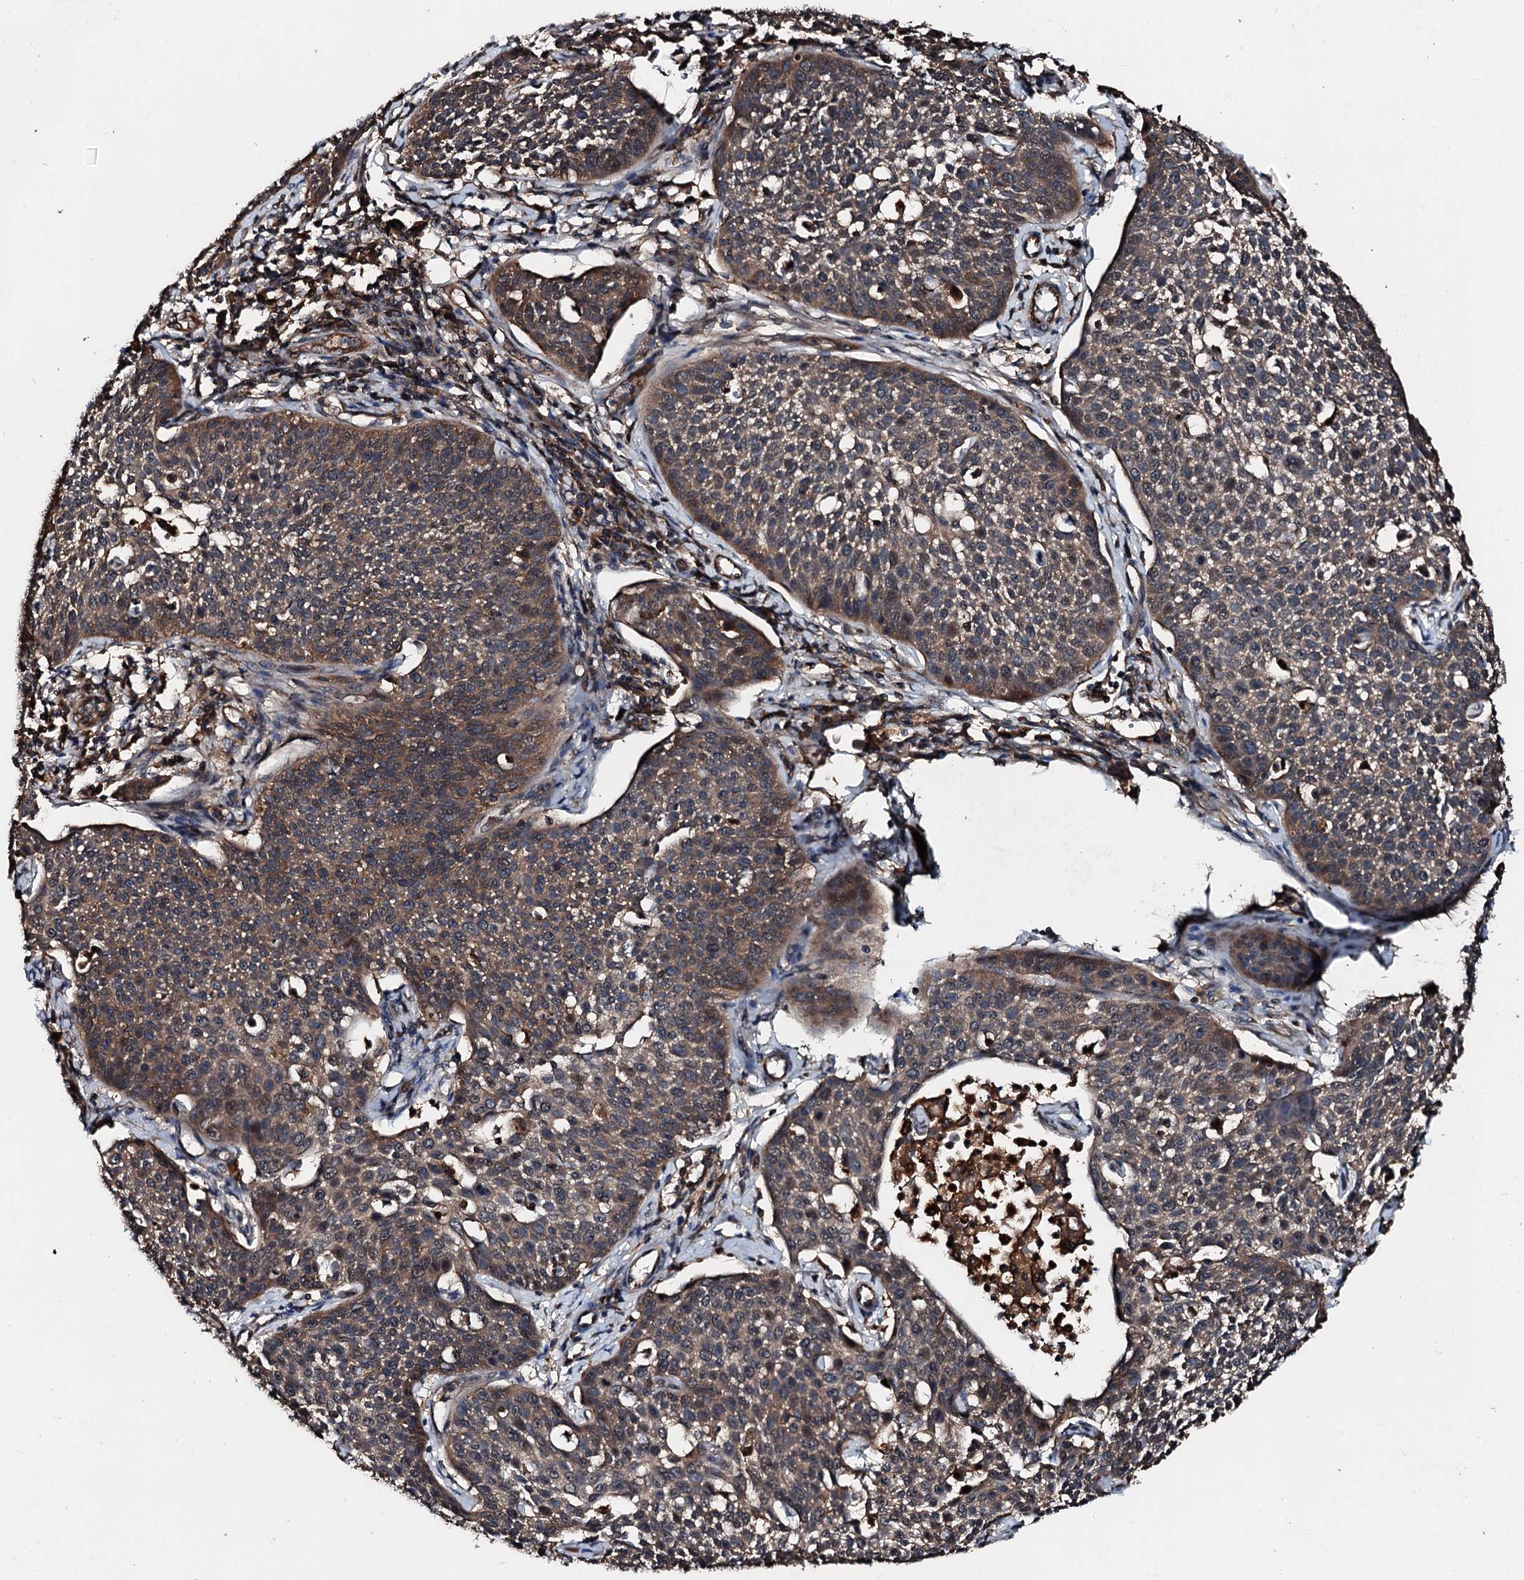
{"staining": {"intensity": "moderate", "quantity": ">75%", "location": "cytoplasmic/membranous"}, "tissue": "cervical cancer", "cell_type": "Tumor cells", "image_type": "cancer", "snomed": [{"axis": "morphology", "description": "Squamous cell carcinoma, NOS"}, {"axis": "topography", "description": "Cervix"}], "caption": "Brown immunohistochemical staining in cervical cancer shows moderate cytoplasmic/membranous staining in approximately >75% of tumor cells. (brown staining indicates protein expression, while blue staining denotes nuclei).", "gene": "FGD4", "patient": {"sex": "female", "age": 34}}